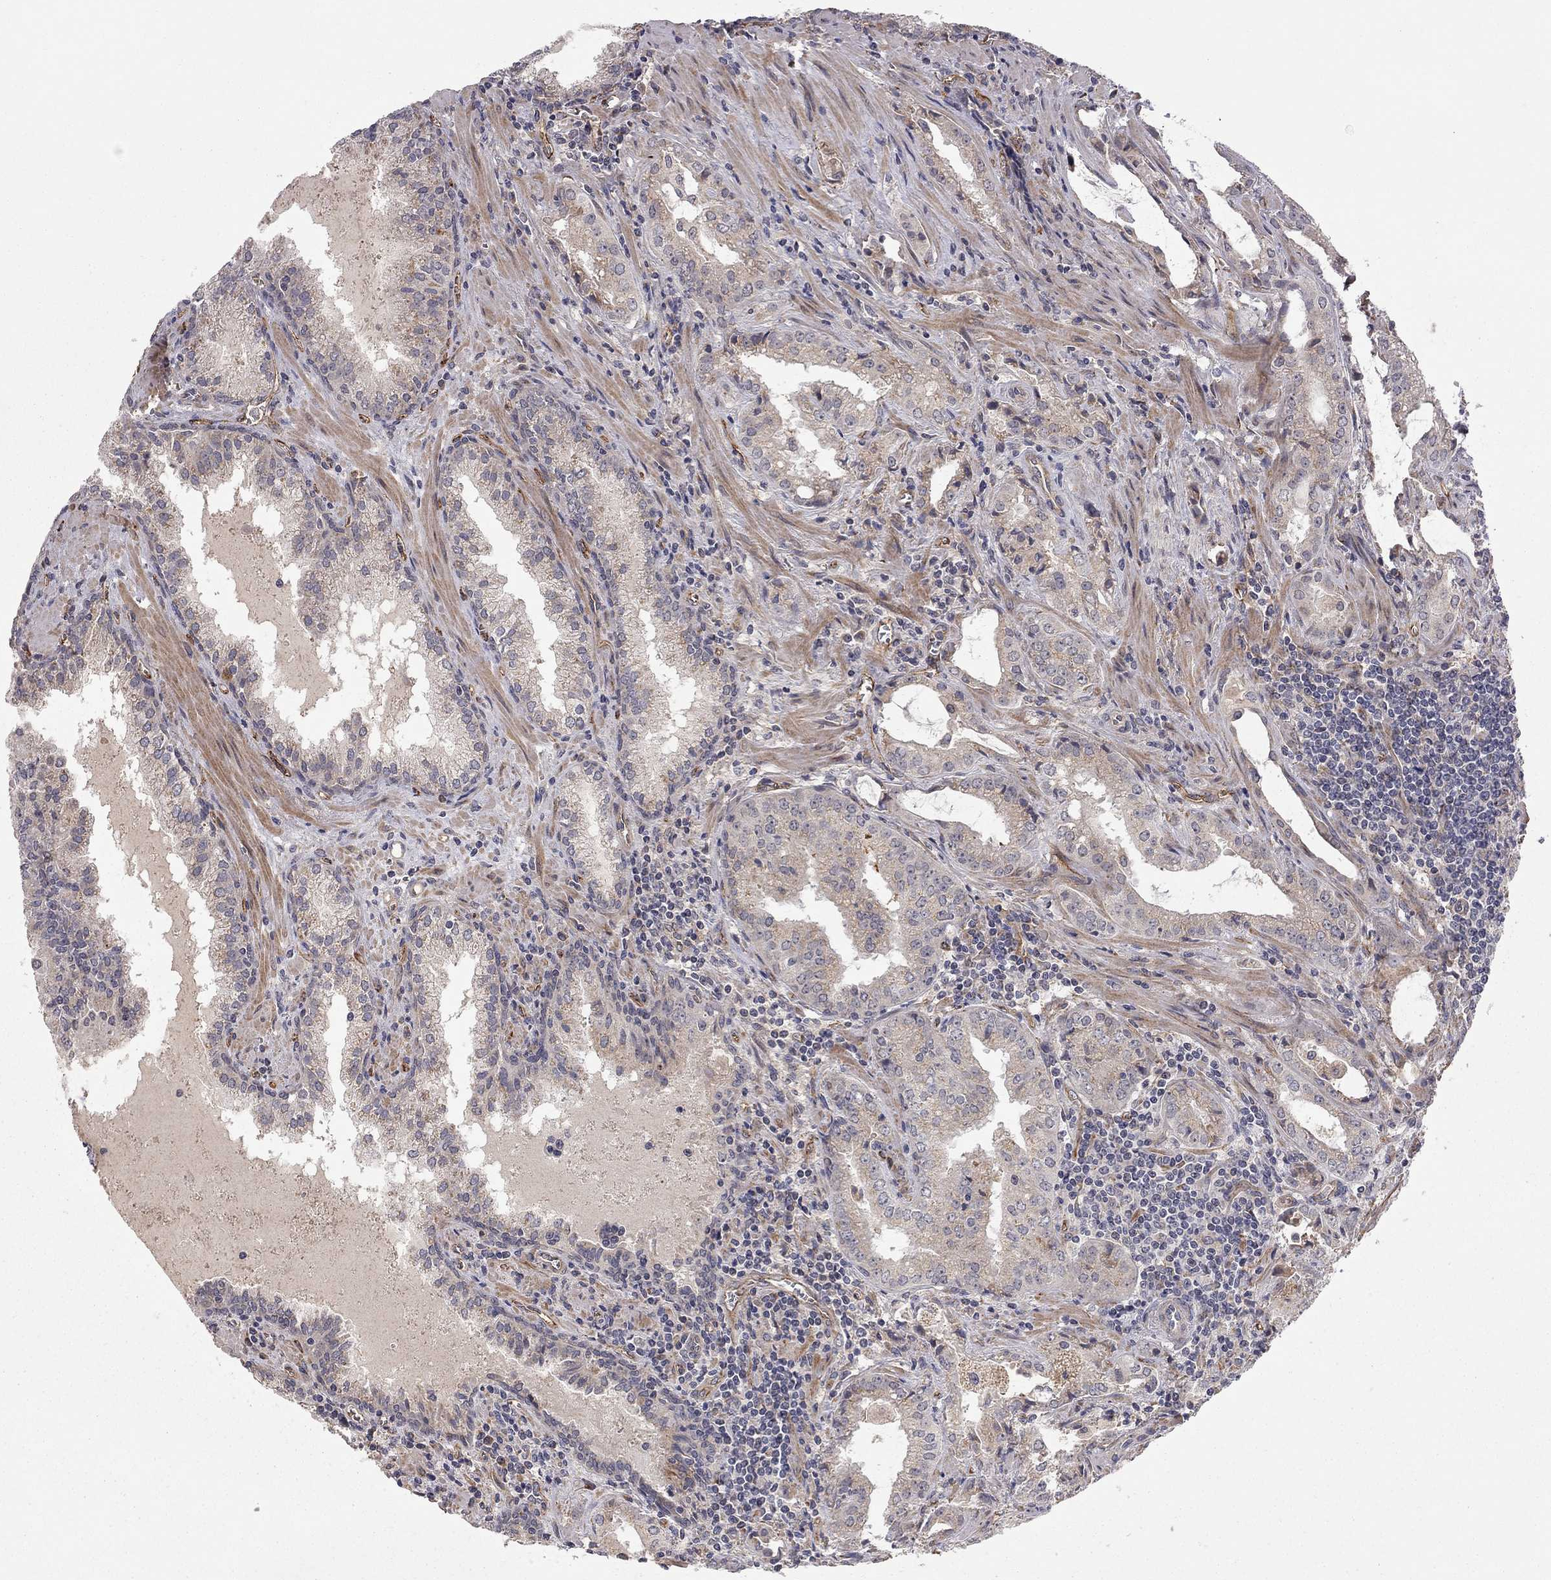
{"staining": {"intensity": "negative", "quantity": "none", "location": "none"}, "tissue": "prostate cancer", "cell_type": "Tumor cells", "image_type": "cancer", "snomed": [{"axis": "morphology", "description": "Adenocarcinoma, High grade"}, {"axis": "topography", "description": "Prostate"}], "caption": "The immunohistochemistry (IHC) histopathology image has no significant staining in tumor cells of prostate cancer (adenocarcinoma (high-grade)) tissue.", "gene": "EXOC3L2", "patient": {"sex": "male", "age": 68}}